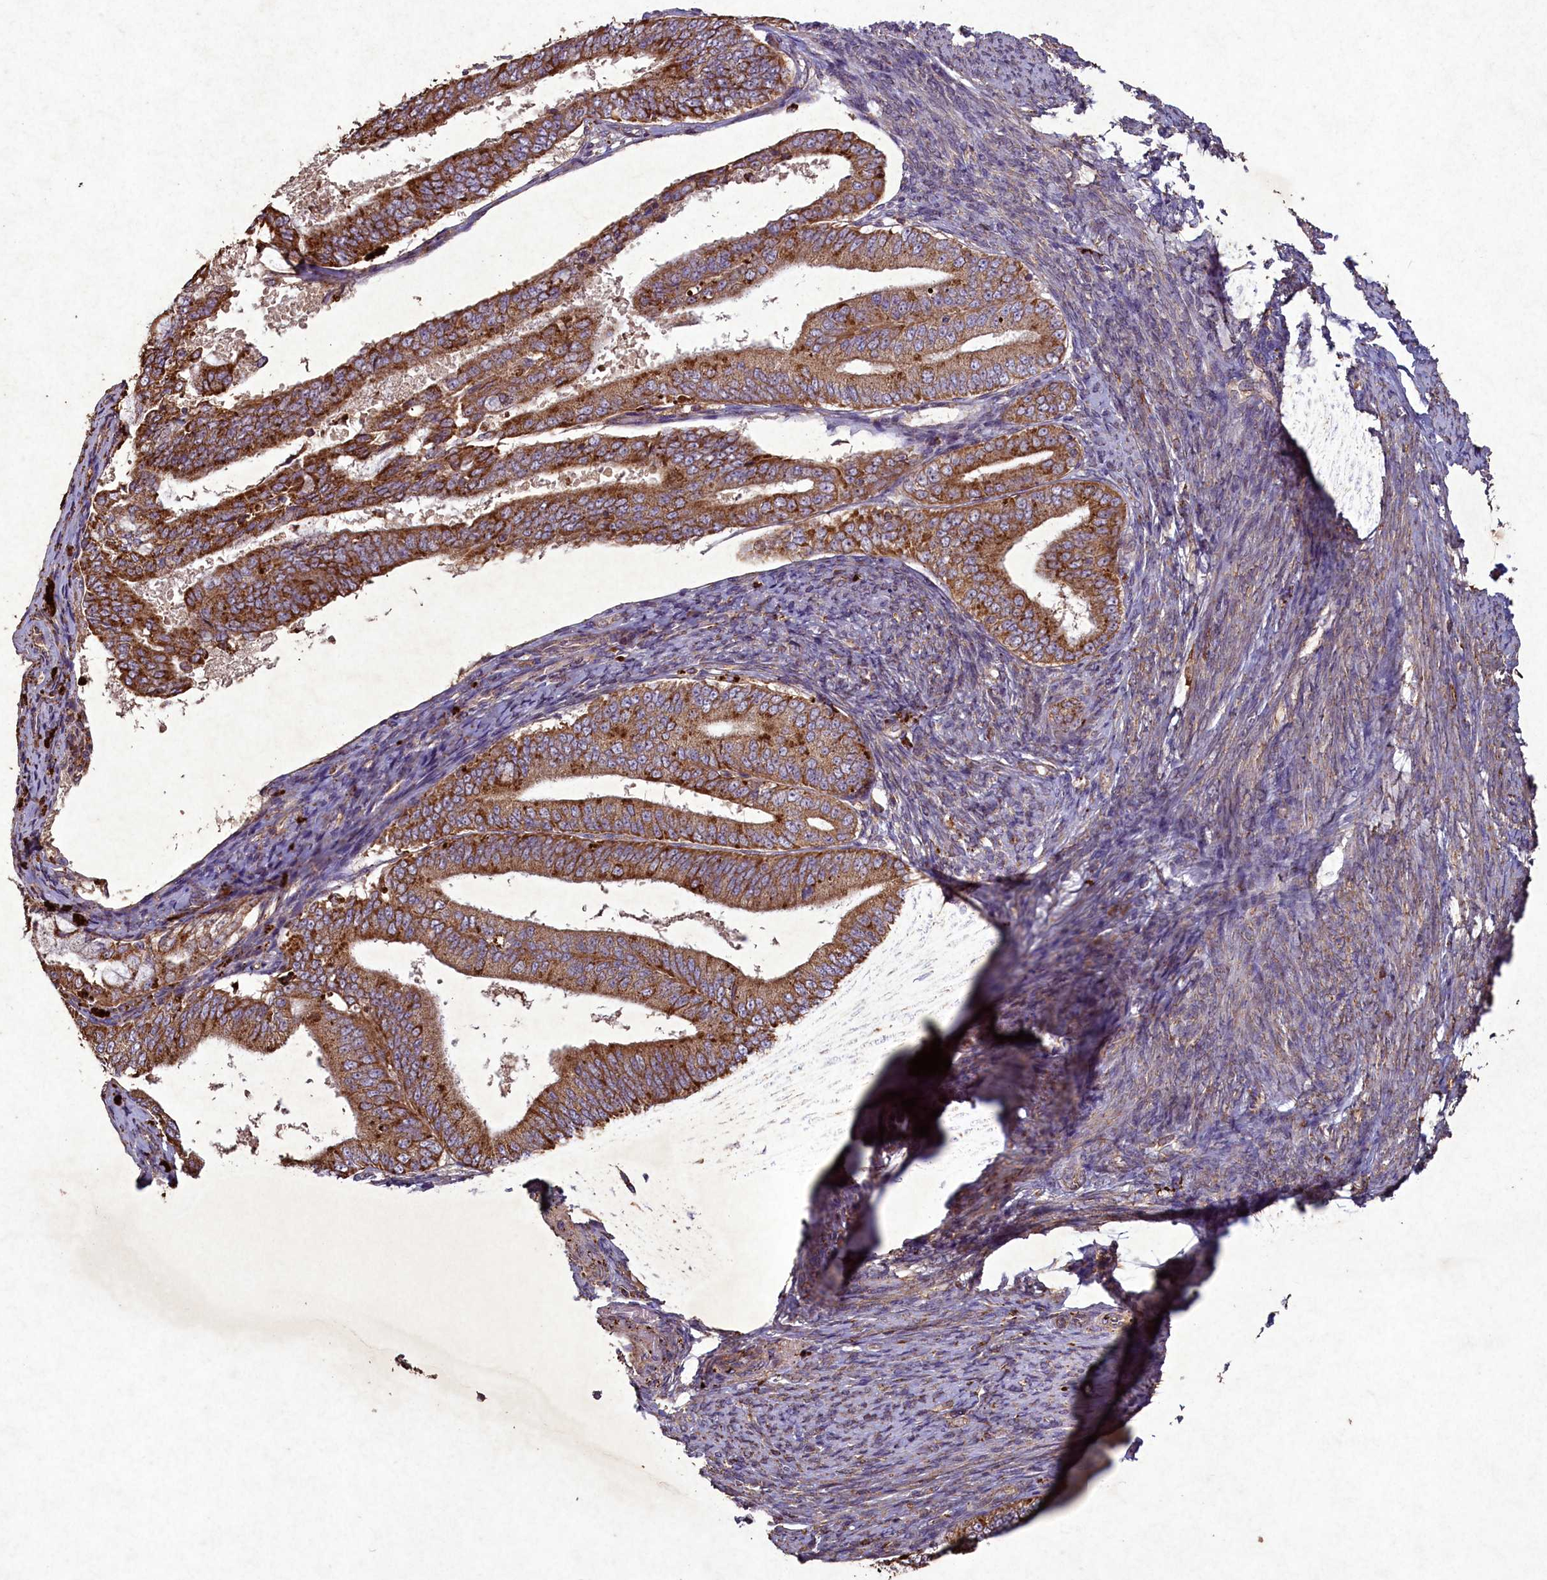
{"staining": {"intensity": "moderate", "quantity": ">75%", "location": "cytoplasmic/membranous"}, "tissue": "endometrial cancer", "cell_type": "Tumor cells", "image_type": "cancer", "snomed": [{"axis": "morphology", "description": "Adenocarcinoma, NOS"}, {"axis": "topography", "description": "Endometrium"}], "caption": "Endometrial cancer (adenocarcinoma) stained with immunohistochemistry (IHC) reveals moderate cytoplasmic/membranous expression in about >75% of tumor cells.", "gene": "CIAO2B", "patient": {"sex": "female", "age": 63}}